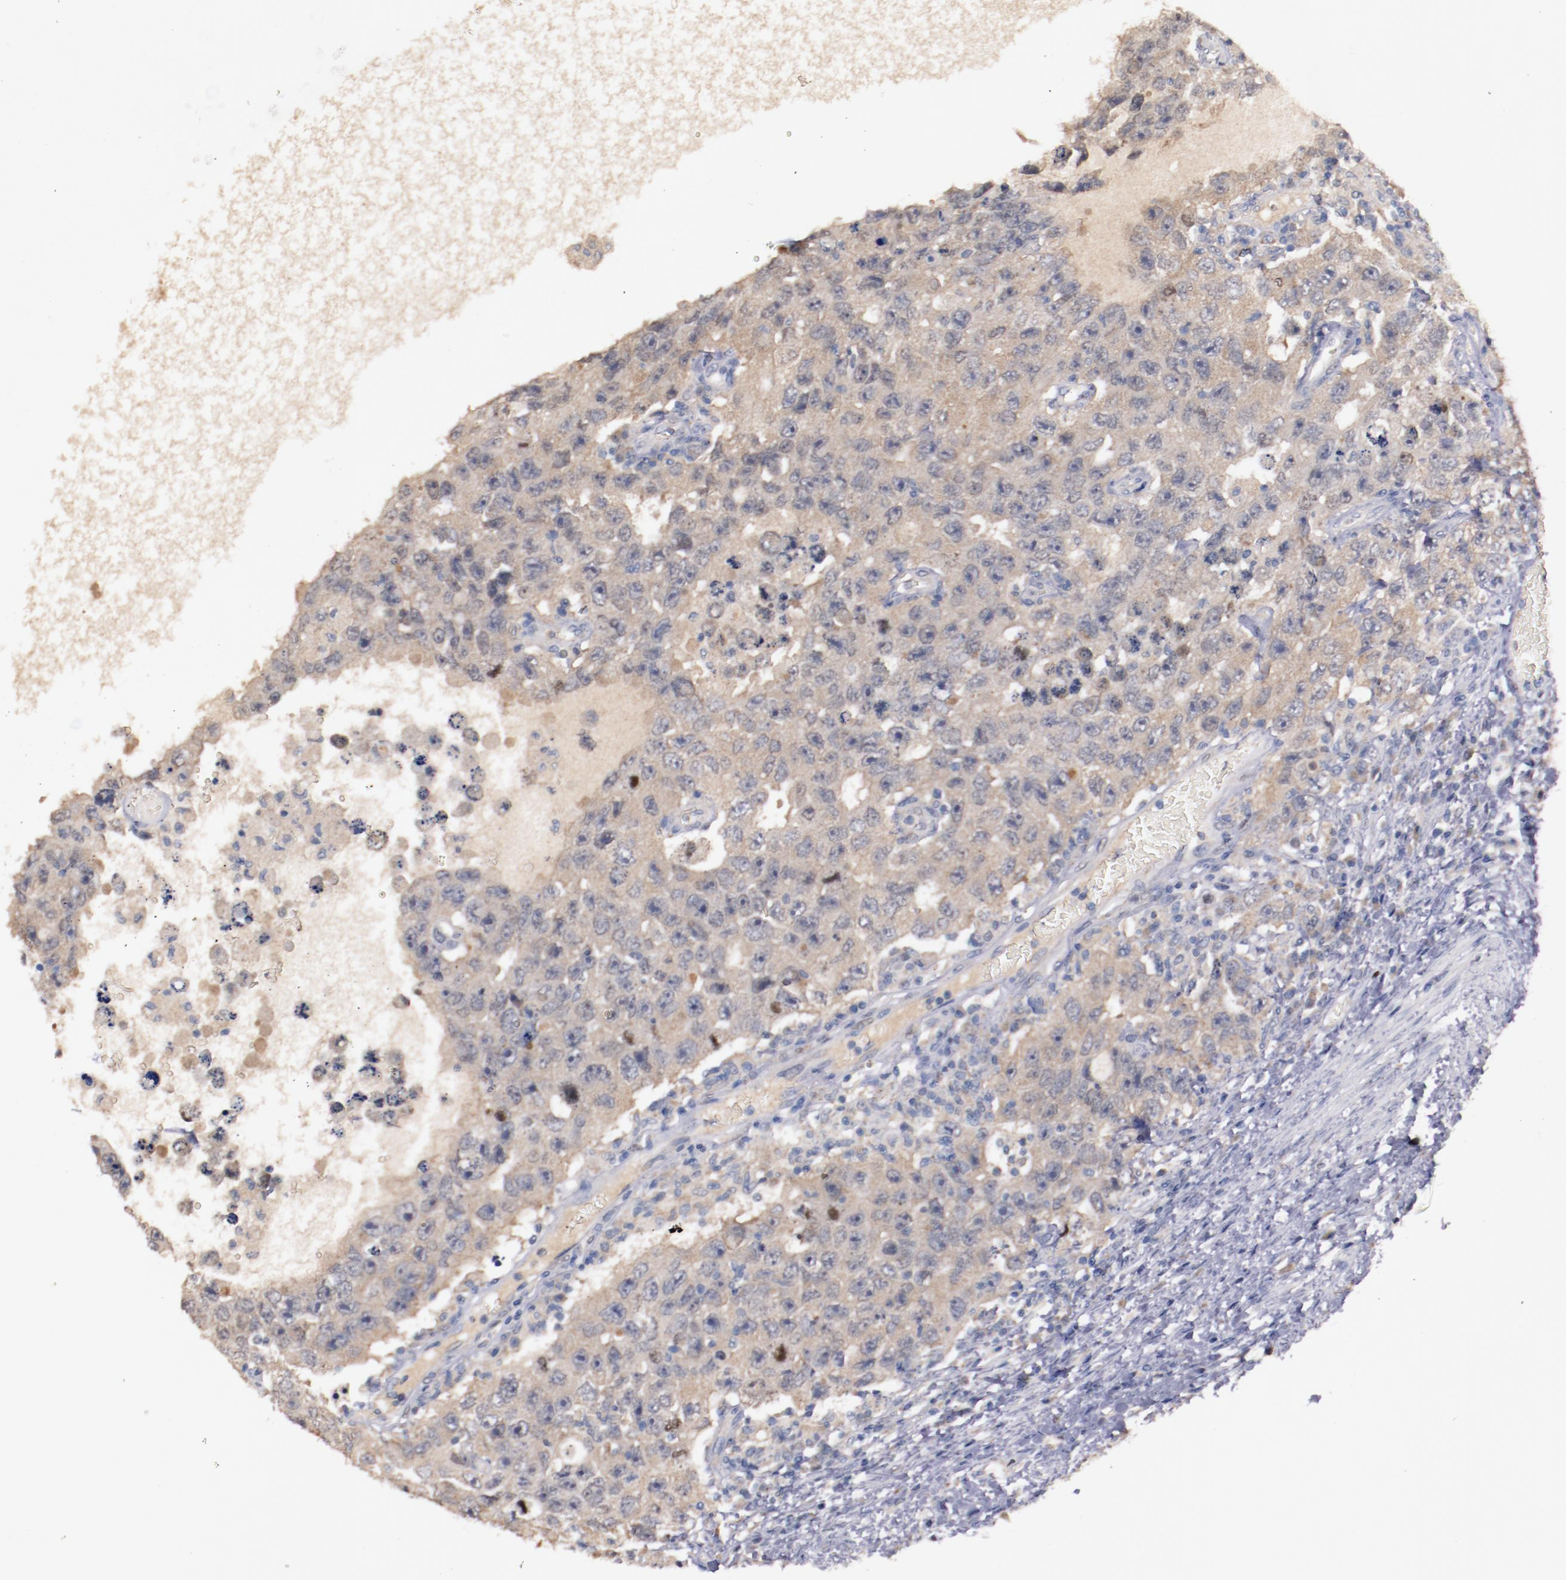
{"staining": {"intensity": "moderate", "quantity": ">75%", "location": "cytoplasmic/membranous"}, "tissue": "testis cancer", "cell_type": "Tumor cells", "image_type": "cancer", "snomed": [{"axis": "morphology", "description": "Carcinoma, Embryonal, NOS"}, {"axis": "topography", "description": "Testis"}], "caption": "Immunohistochemical staining of human embryonal carcinoma (testis) exhibits medium levels of moderate cytoplasmic/membranous protein expression in approximately >75% of tumor cells.", "gene": "FAM81A", "patient": {"sex": "male", "age": 26}}